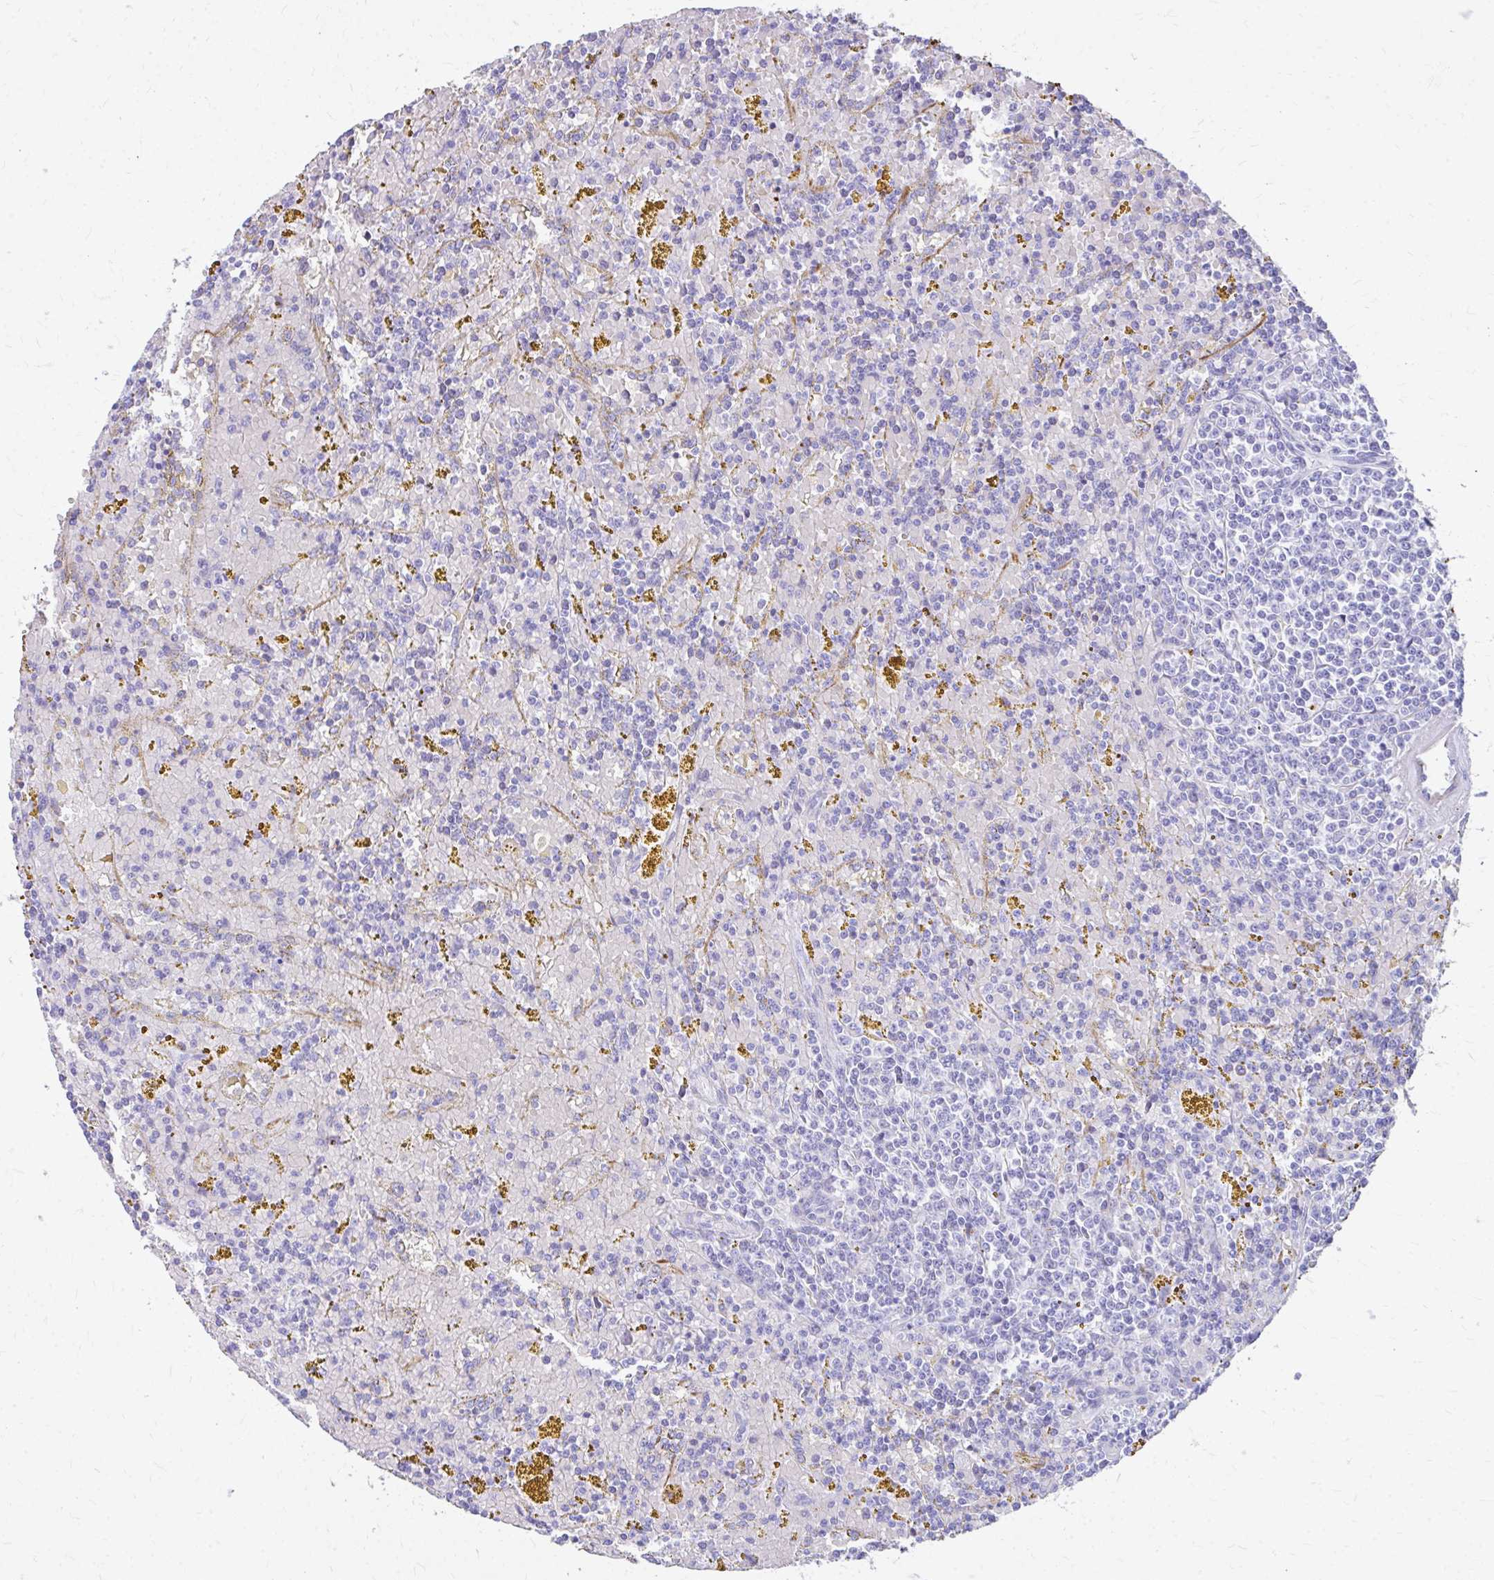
{"staining": {"intensity": "negative", "quantity": "none", "location": "none"}, "tissue": "lymphoma", "cell_type": "Tumor cells", "image_type": "cancer", "snomed": [{"axis": "morphology", "description": "Malignant lymphoma, non-Hodgkin's type, Low grade"}, {"axis": "topography", "description": "Spleen"}, {"axis": "topography", "description": "Lymph node"}], "caption": "Immunohistochemistry (IHC) of human lymphoma displays no staining in tumor cells. (DAB (3,3'-diaminobenzidine) immunohistochemistry (IHC) visualized using brightfield microscopy, high magnification).", "gene": "ZNF699", "patient": {"sex": "female", "age": 66}}